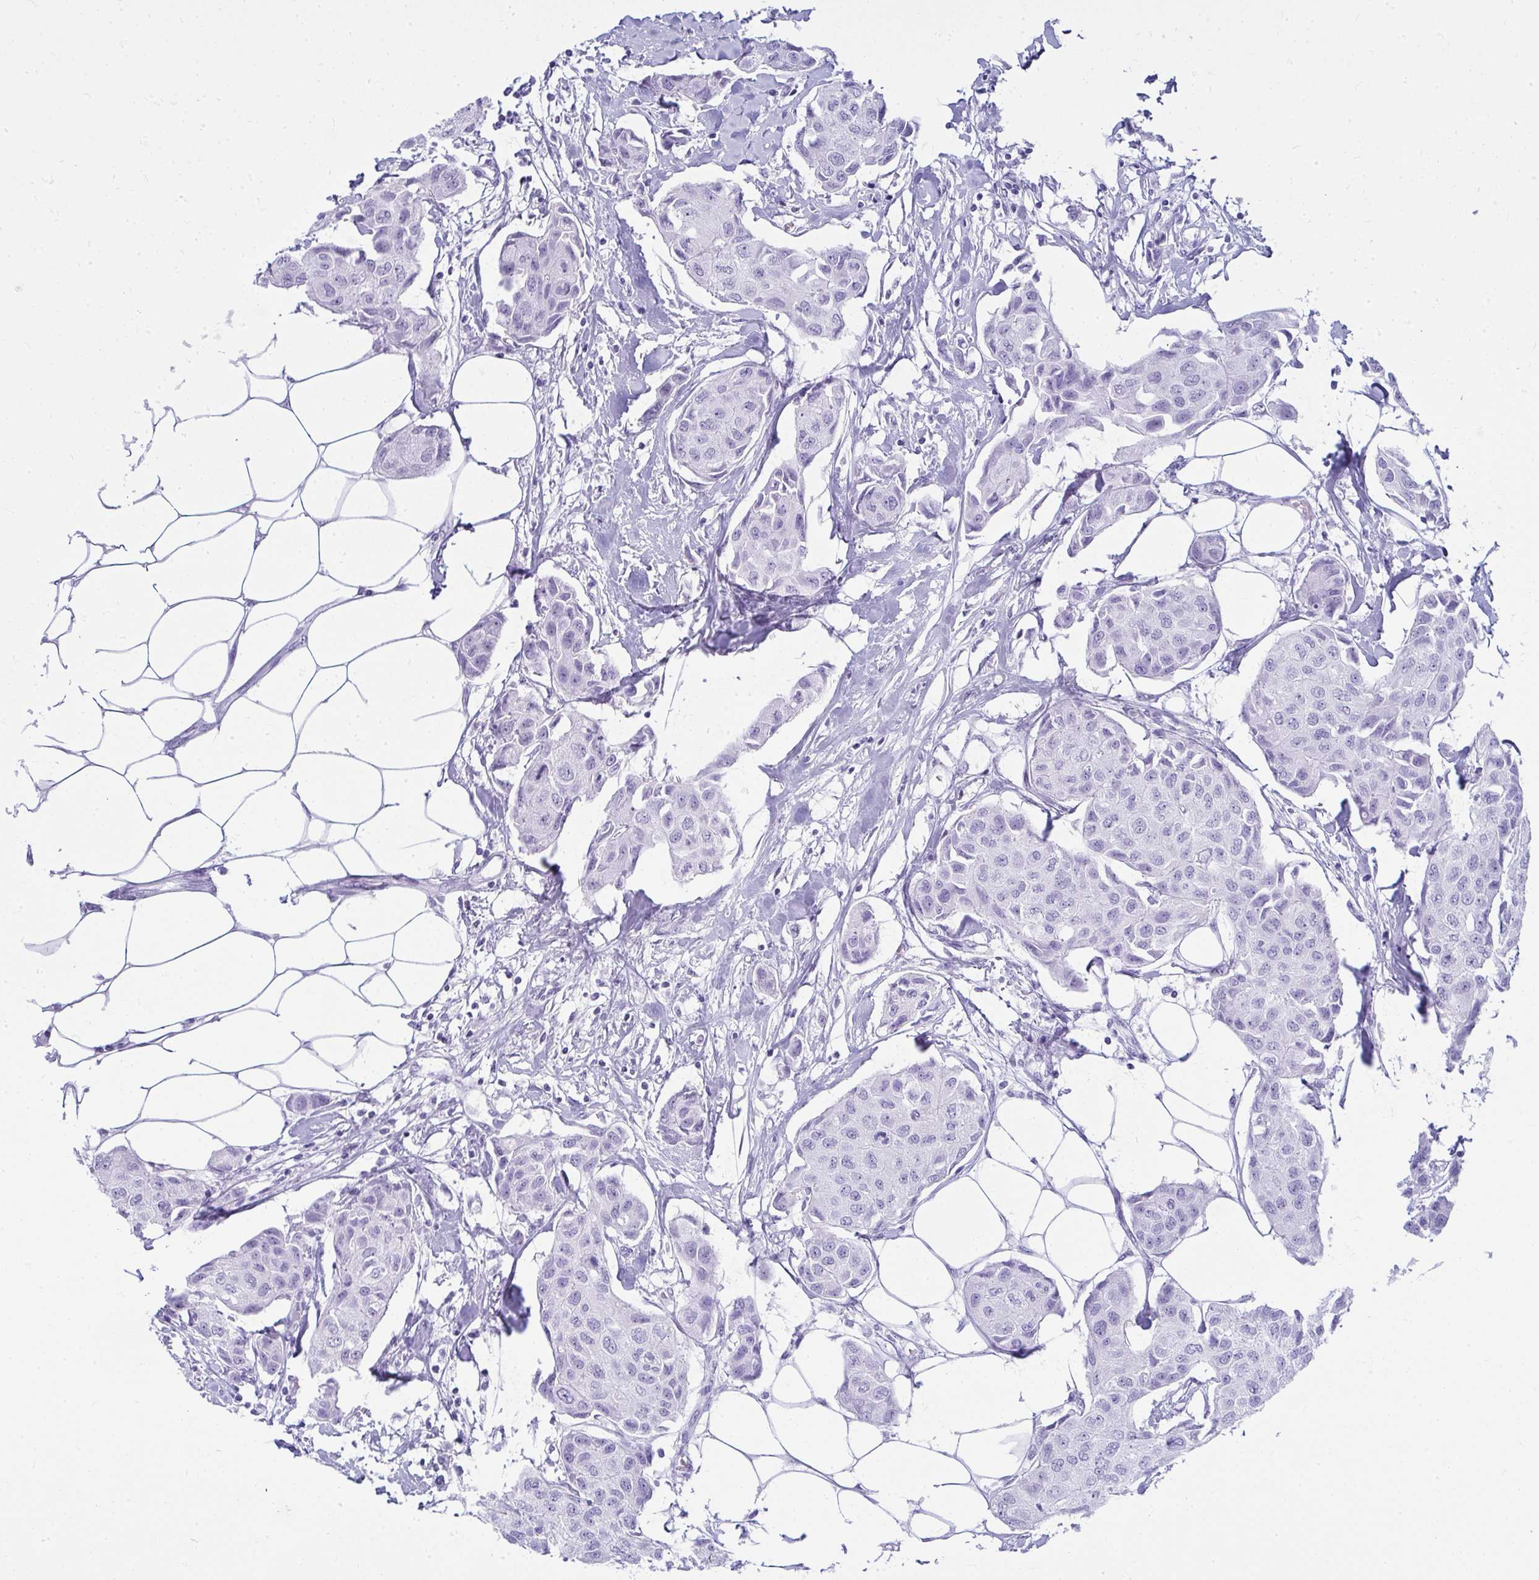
{"staining": {"intensity": "negative", "quantity": "none", "location": "none"}, "tissue": "breast cancer", "cell_type": "Tumor cells", "image_type": "cancer", "snomed": [{"axis": "morphology", "description": "Duct carcinoma"}, {"axis": "topography", "description": "Breast"}, {"axis": "topography", "description": "Lymph node"}], "caption": "This is an immunohistochemistry (IHC) histopathology image of infiltrating ductal carcinoma (breast). There is no expression in tumor cells.", "gene": "CLGN", "patient": {"sex": "female", "age": 80}}